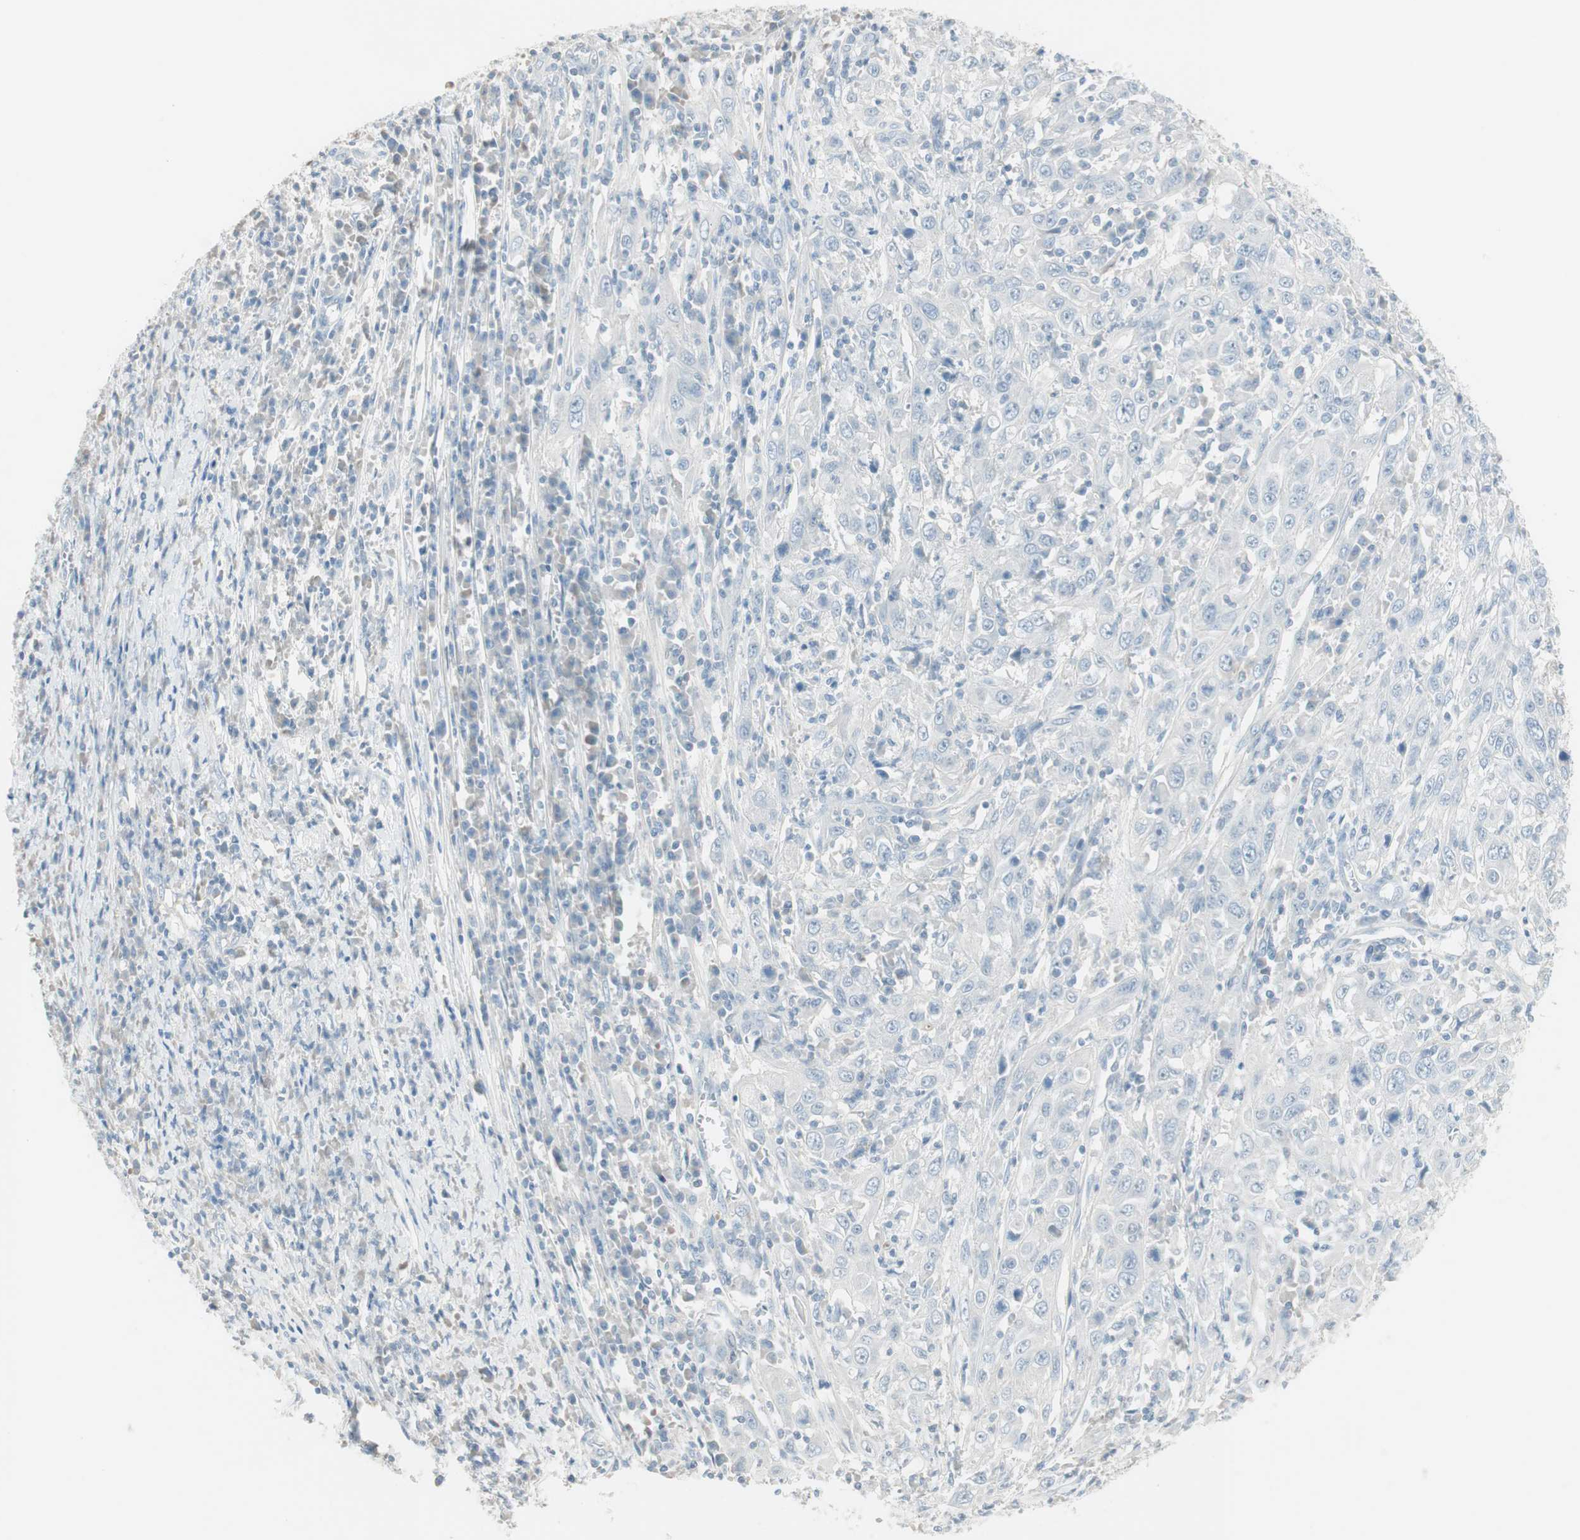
{"staining": {"intensity": "negative", "quantity": "none", "location": "none"}, "tissue": "cervical cancer", "cell_type": "Tumor cells", "image_type": "cancer", "snomed": [{"axis": "morphology", "description": "Squamous cell carcinoma, NOS"}, {"axis": "topography", "description": "Cervix"}], "caption": "Squamous cell carcinoma (cervical) was stained to show a protein in brown. There is no significant expression in tumor cells. (Brightfield microscopy of DAB IHC at high magnification).", "gene": "ITLN2", "patient": {"sex": "female", "age": 46}}